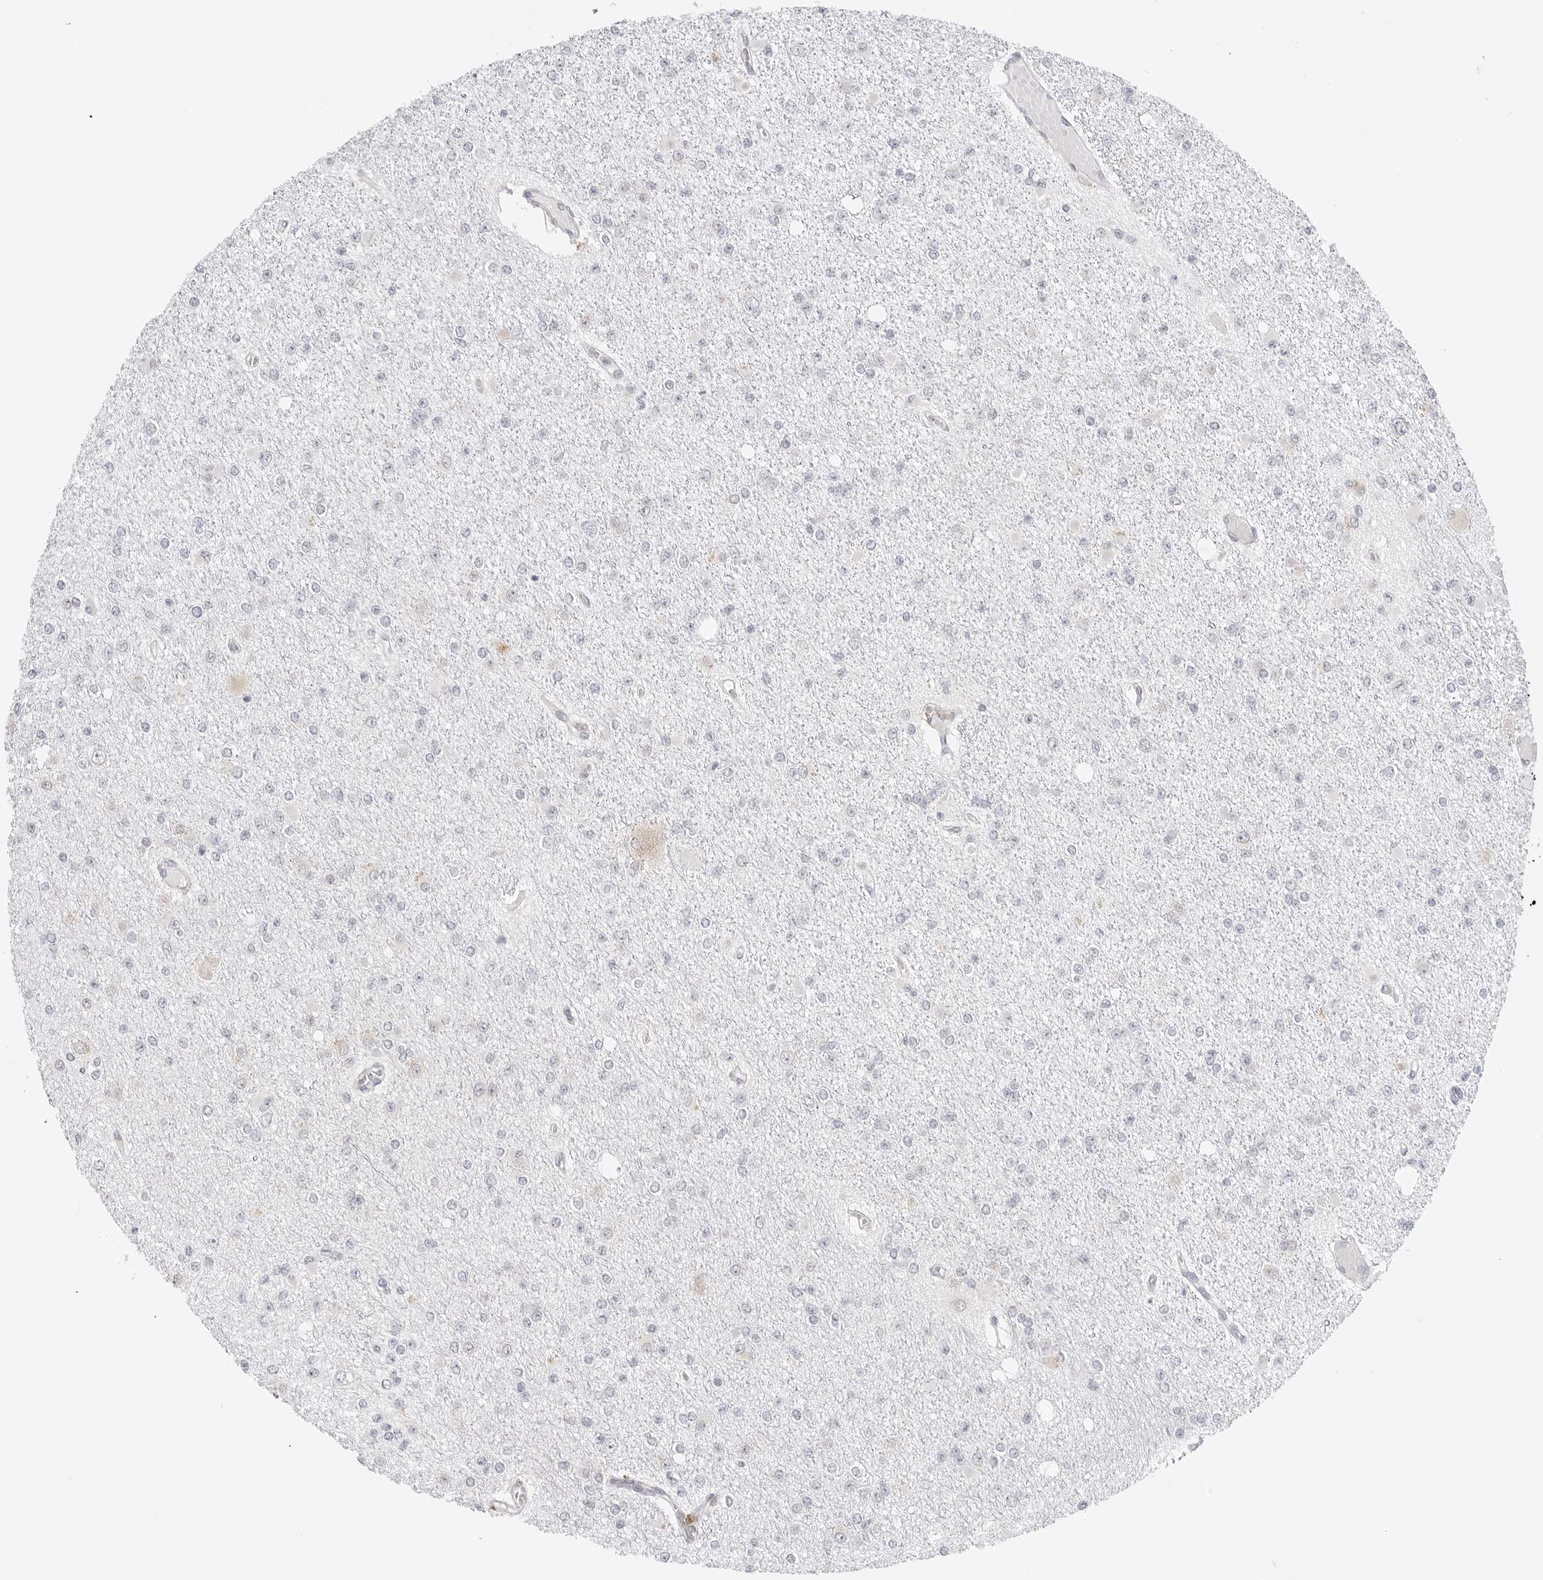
{"staining": {"intensity": "negative", "quantity": "none", "location": "none"}, "tissue": "glioma", "cell_type": "Tumor cells", "image_type": "cancer", "snomed": [{"axis": "morphology", "description": "Glioma, malignant, Low grade"}, {"axis": "topography", "description": "Brain"}], "caption": "Immunohistochemistry of malignant glioma (low-grade) displays no staining in tumor cells. The staining was performed using DAB to visualize the protein expression in brown, while the nuclei were stained in blue with hematoxylin (Magnification: 20x).", "gene": "RPN1", "patient": {"sex": "female", "age": 22}}